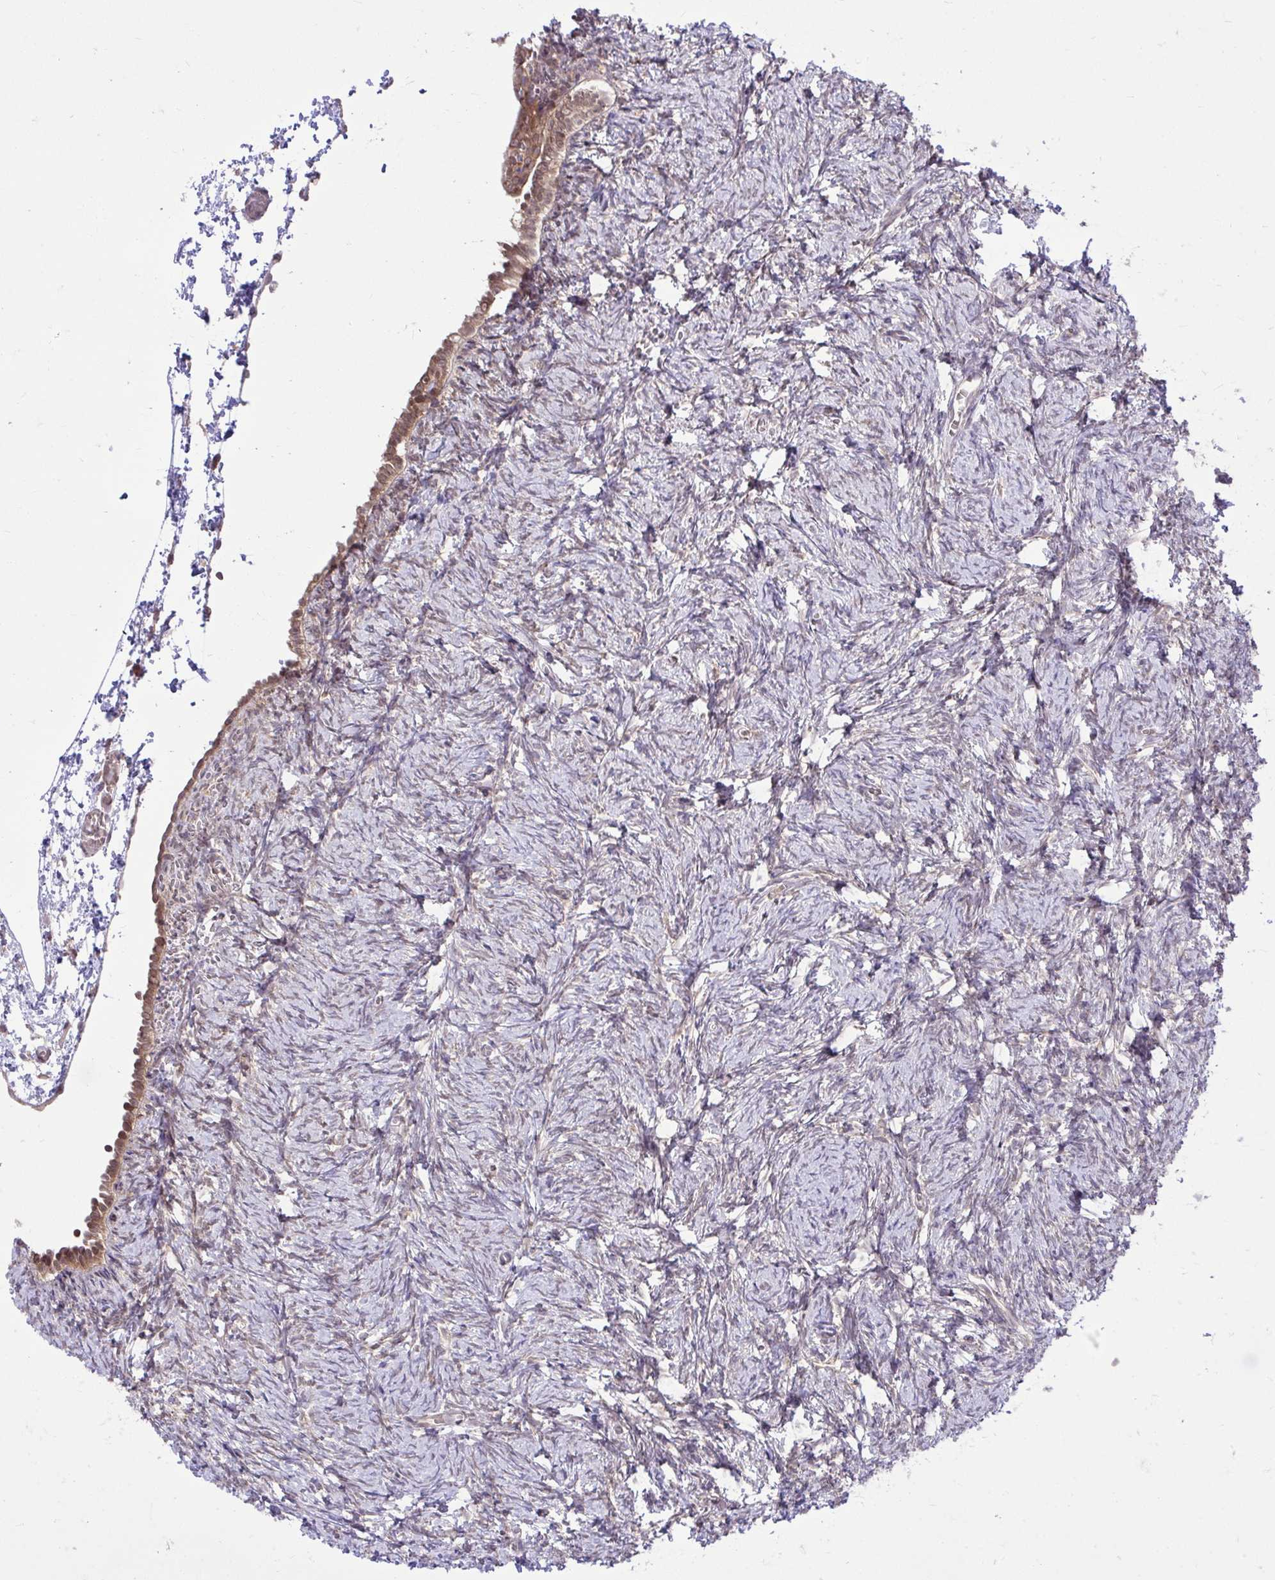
{"staining": {"intensity": "strong", "quantity": ">75%", "location": "cytoplasmic/membranous"}, "tissue": "ovary", "cell_type": "Follicle cells", "image_type": "normal", "snomed": [{"axis": "morphology", "description": "Normal tissue, NOS"}, {"axis": "topography", "description": "Ovary"}], "caption": "A brown stain labels strong cytoplasmic/membranous staining of a protein in follicle cells of unremarkable human ovary.", "gene": "CEACAM18", "patient": {"sex": "female", "age": 41}}